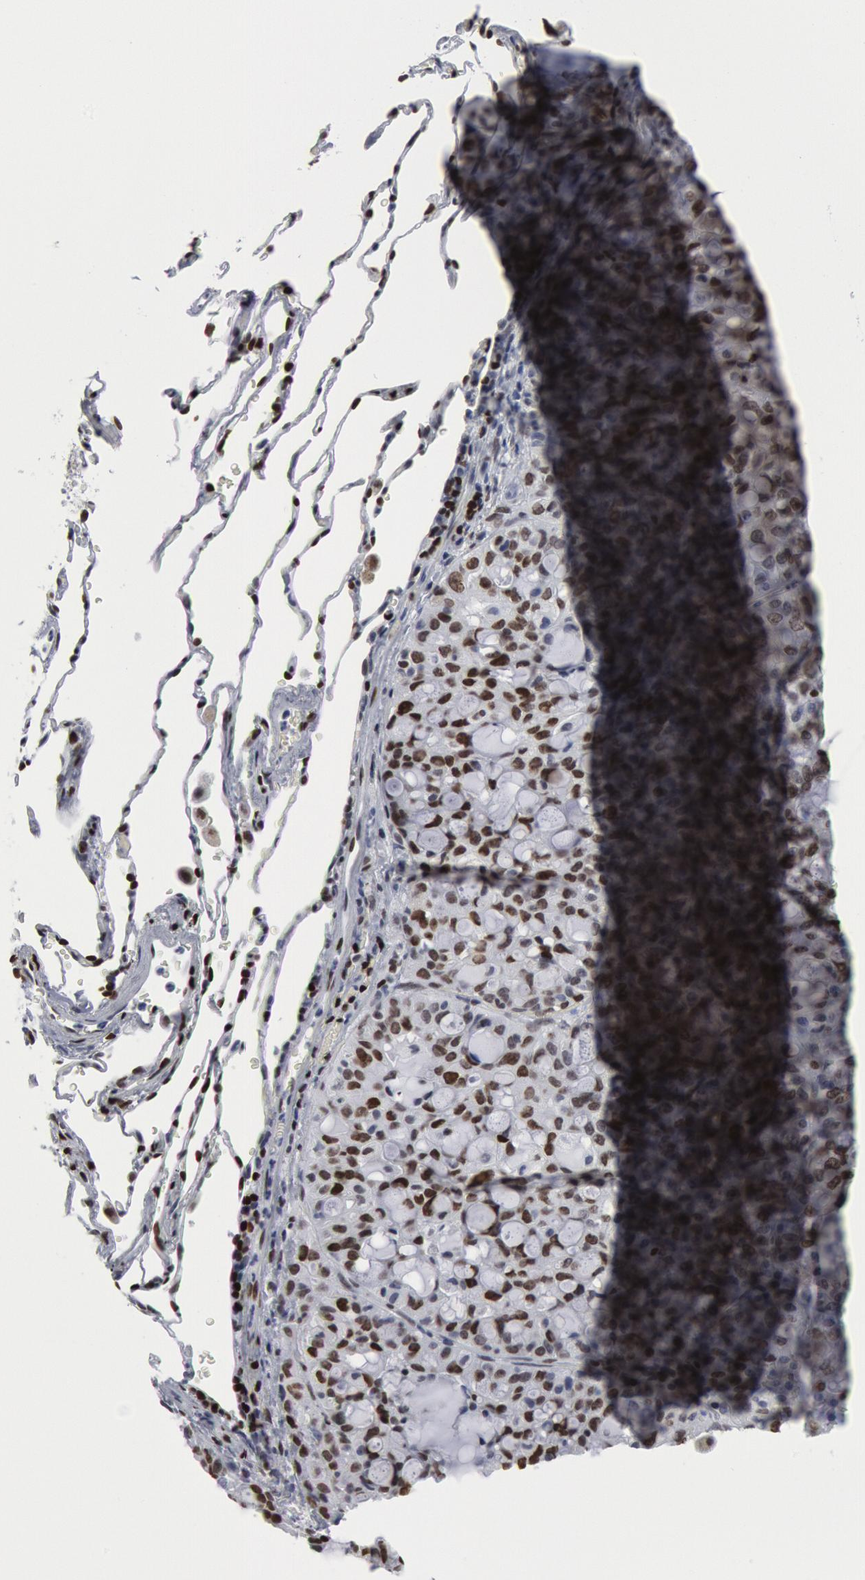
{"staining": {"intensity": "weak", "quantity": "25%-75%", "location": "nuclear"}, "tissue": "lung cancer", "cell_type": "Tumor cells", "image_type": "cancer", "snomed": [{"axis": "morphology", "description": "Adenocarcinoma, NOS"}, {"axis": "topography", "description": "Lung"}], "caption": "A photomicrograph showing weak nuclear positivity in approximately 25%-75% of tumor cells in lung cancer, as visualized by brown immunohistochemical staining.", "gene": "MECP2", "patient": {"sex": "female", "age": 44}}